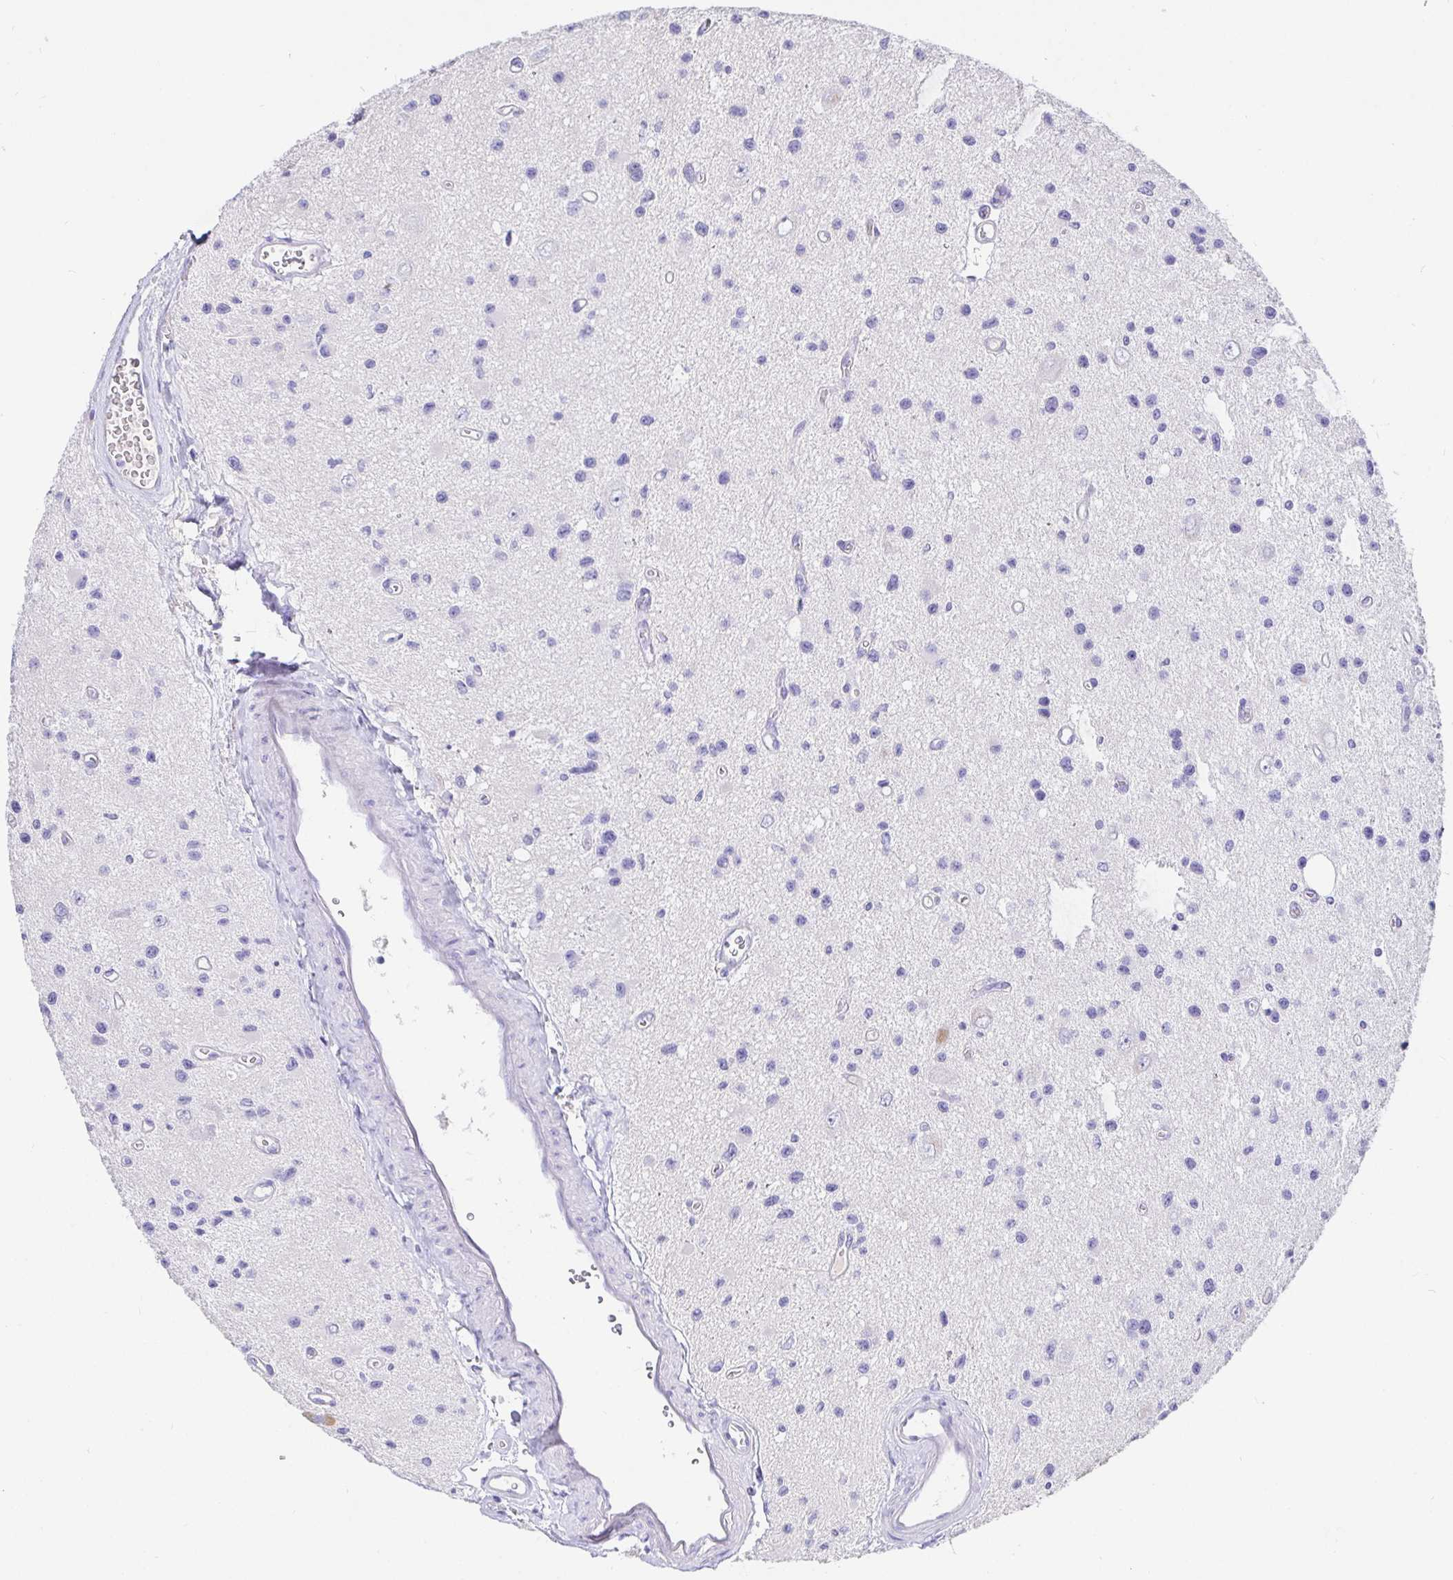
{"staining": {"intensity": "negative", "quantity": "none", "location": "none"}, "tissue": "glioma", "cell_type": "Tumor cells", "image_type": "cancer", "snomed": [{"axis": "morphology", "description": "Glioma, malignant, Low grade"}, {"axis": "topography", "description": "Brain"}], "caption": "Immunohistochemistry of human low-grade glioma (malignant) shows no staining in tumor cells.", "gene": "TPTE", "patient": {"sex": "male", "age": 43}}